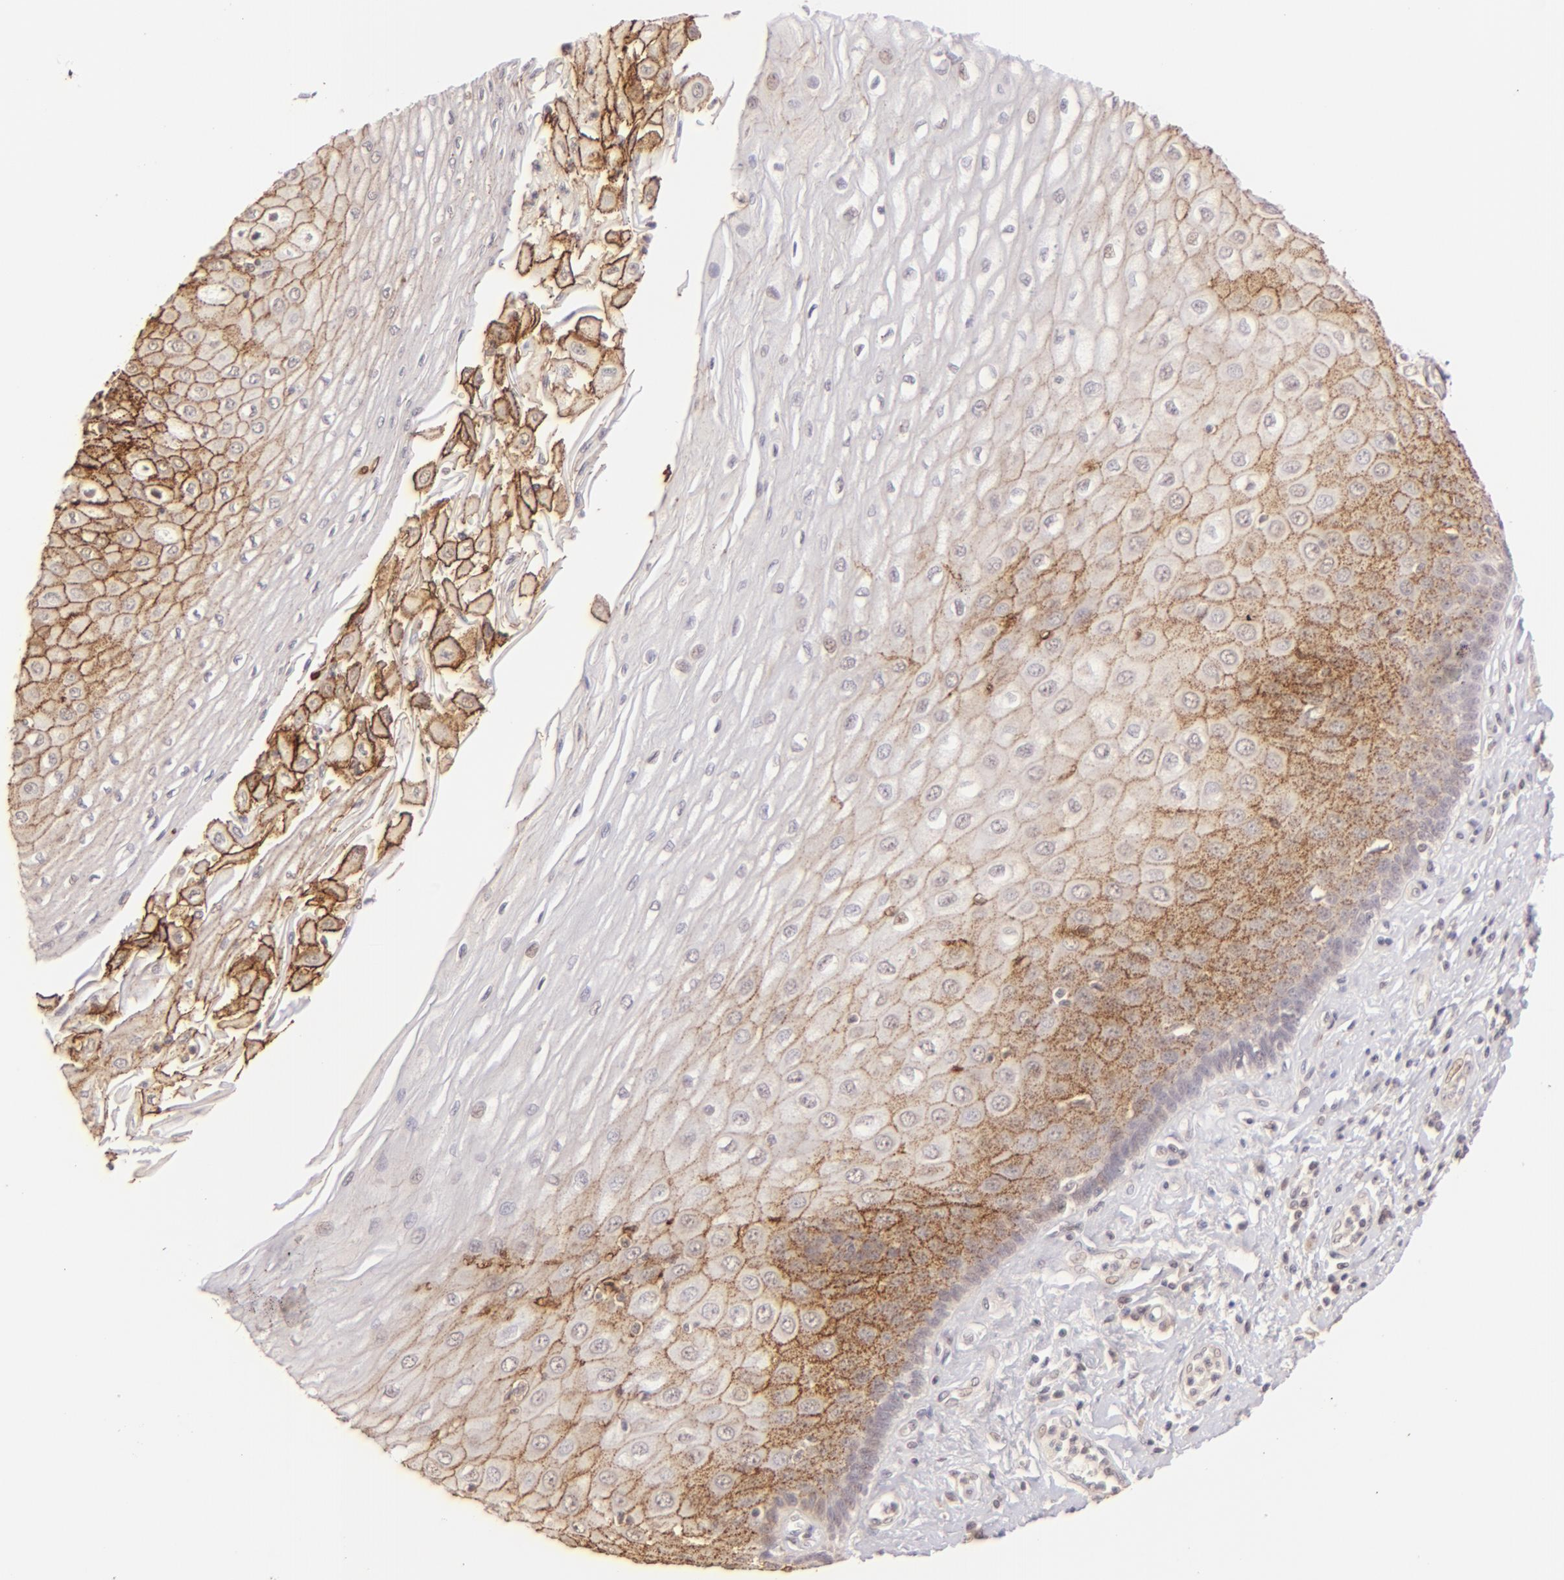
{"staining": {"intensity": "moderate", "quantity": "25%-75%", "location": "cytoplasmic/membranous"}, "tissue": "esophagus", "cell_type": "Squamous epithelial cells", "image_type": "normal", "snomed": [{"axis": "morphology", "description": "Normal tissue, NOS"}, {"axis": "topography", "description": "Esophagus"}], "caption": "Immunohistochemistry (IHC) (DAB (3,3'-diaminobenzidine)) staining of normal esophagus reveals moderate cytoplasmic/membranous protein positivity in about 25%-75% of squamous epithelial cells. The staining was performed using DAB (3,3'-diaminobenzidine), with brown indicating positive protein expression. Nuclei are stained blue with hematoxylin.", "gene": "CLDN1", "patient": {"sex": "male", "age": 62}}